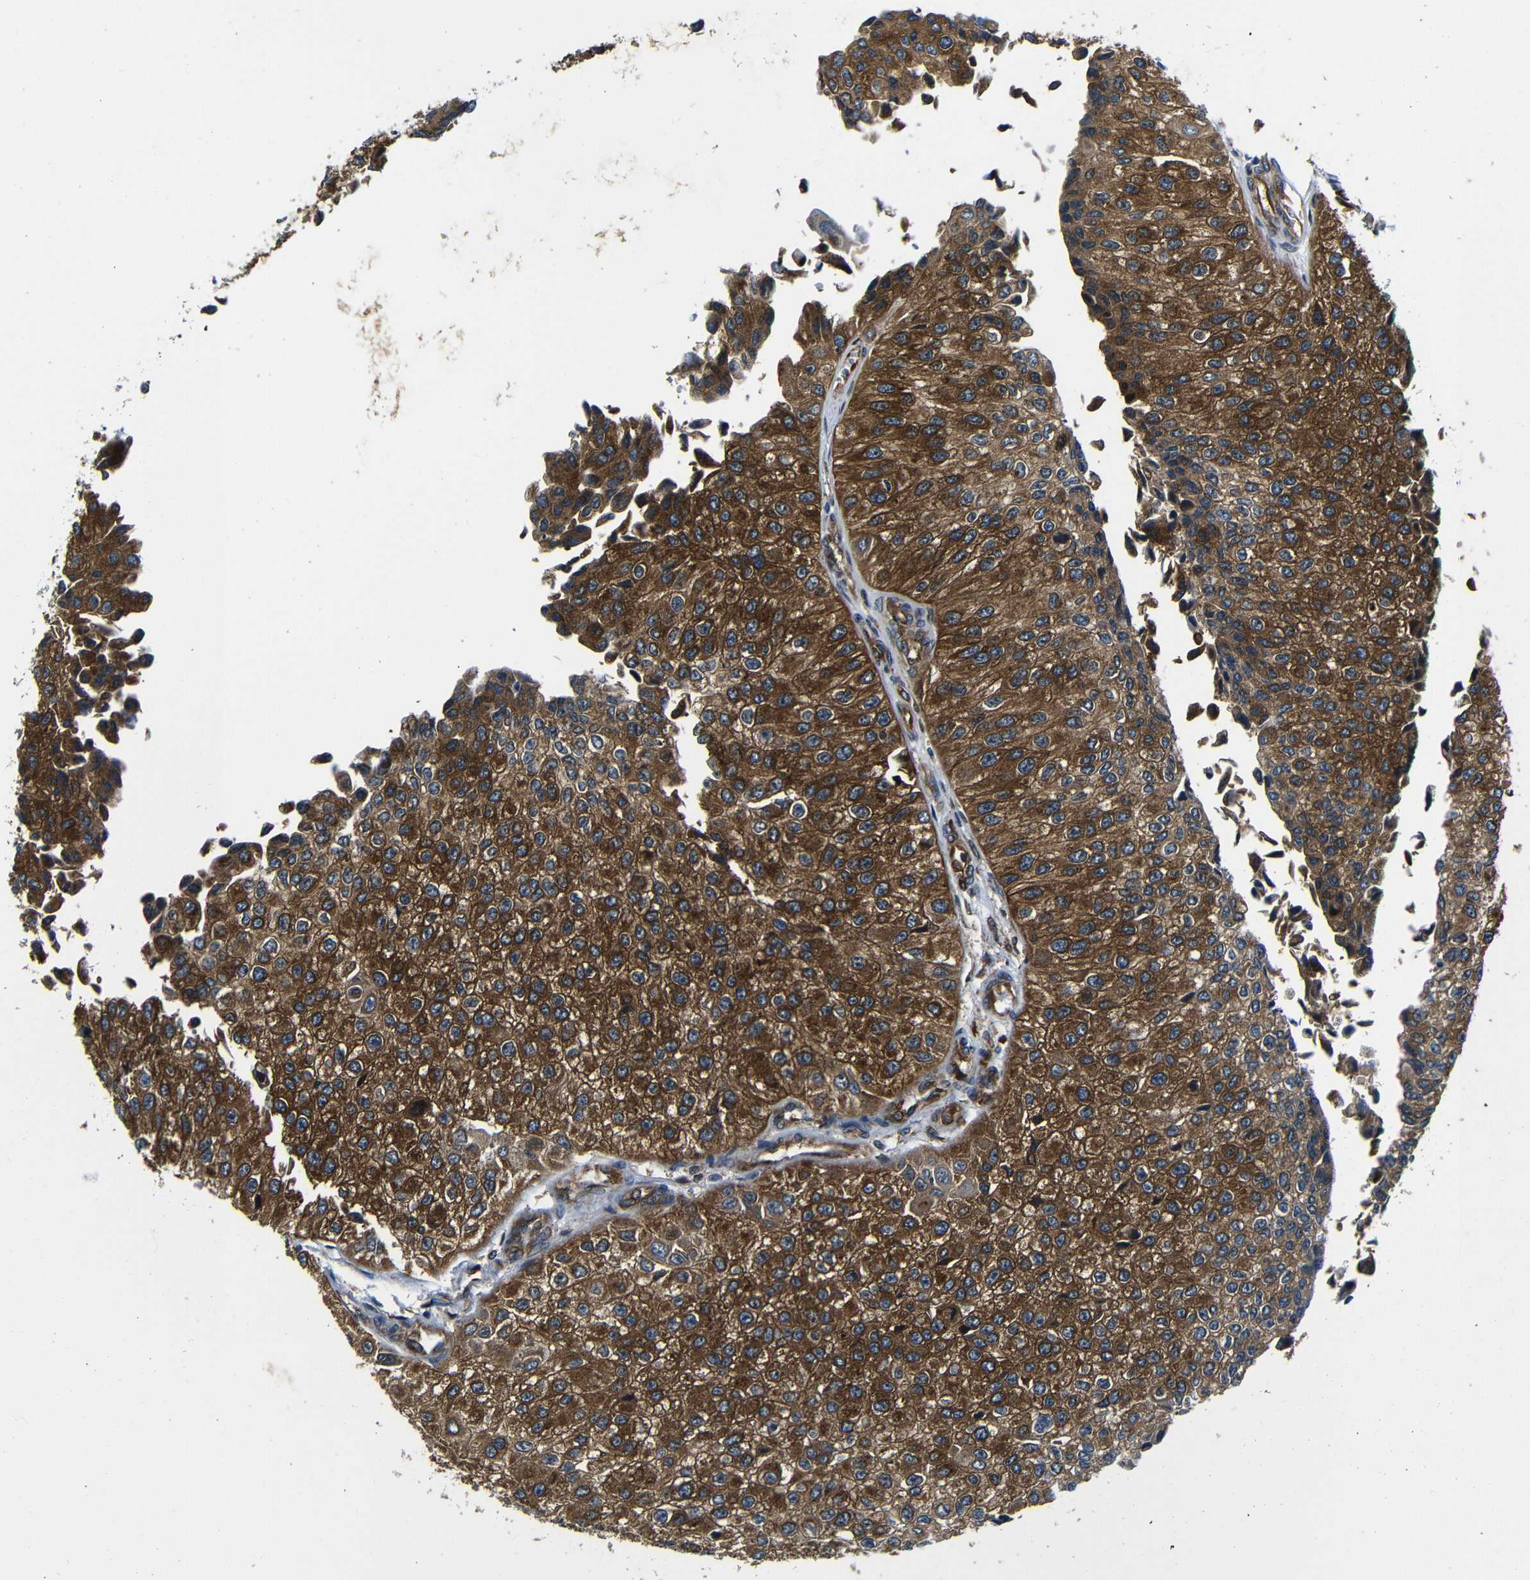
{"staining": {"intensity": "strong", "quantity": ">75%", "location": "cytoplasmic/membranous"}, "tissue": "urothelial cancer", "cell_type": "Tumor cells", "image_type": "cancer", "snomed": [{"axis": "morphology", "description": "Urothelial carcinoma, High grade"}, {"axis": "topography", "description": "Kidney"}, {"axis": "topography", "description": "Urinary bladder"}], "caption": "Brown immunohistochemical staining in urothelial cancer displays strong cytoplasmic/membranous positivity in about >75% of tumor cells.", "gene": "ABCE1", "patient": {"sex": "male", "age": 77}}